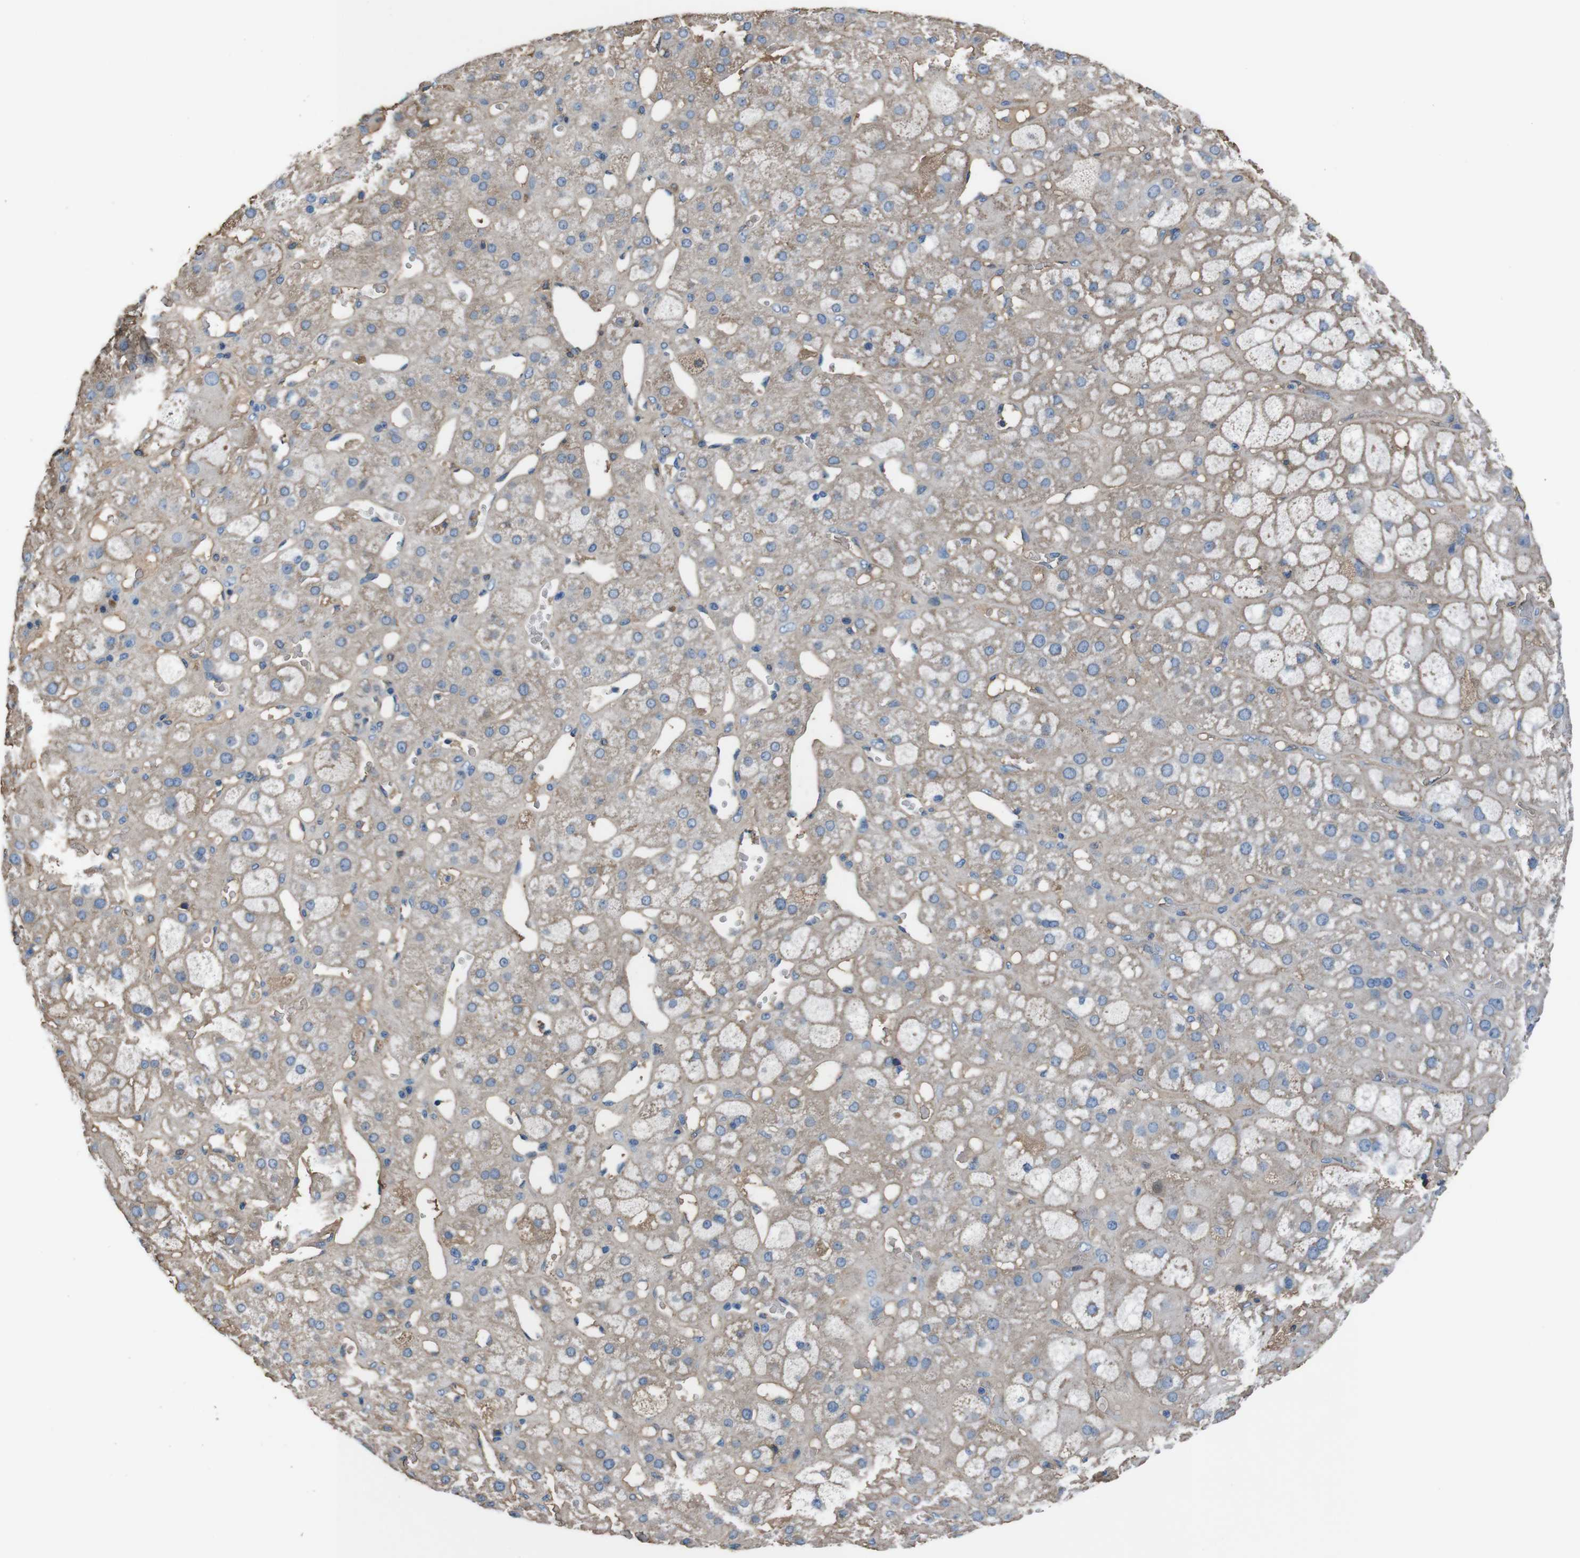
{"staining": {"intensity": "weak", "quantity": "25%-75%", "location": "cytoplasmic/membranous"}, "tissue": "adrenal gland", "cell_type": "Glandular cells", "image_type": "normal", "snomed": [{"axis": "morphology", "description": "Normal tissue, NOS"}, {"axis": "topography", "description": "Adrenal gland"}], "caption": "IHC (DAB (3,3'-diaminobenzidine)) staining of normal human adrenal gland demonstrates weak cytoplasmic/membranous protein staining in about 25%-75% of glandular cells. (Brightfield microscopy of DAB IHC at high magnification).", "gene": "LEP", "patient": {"sex": "female", "age": 47}}